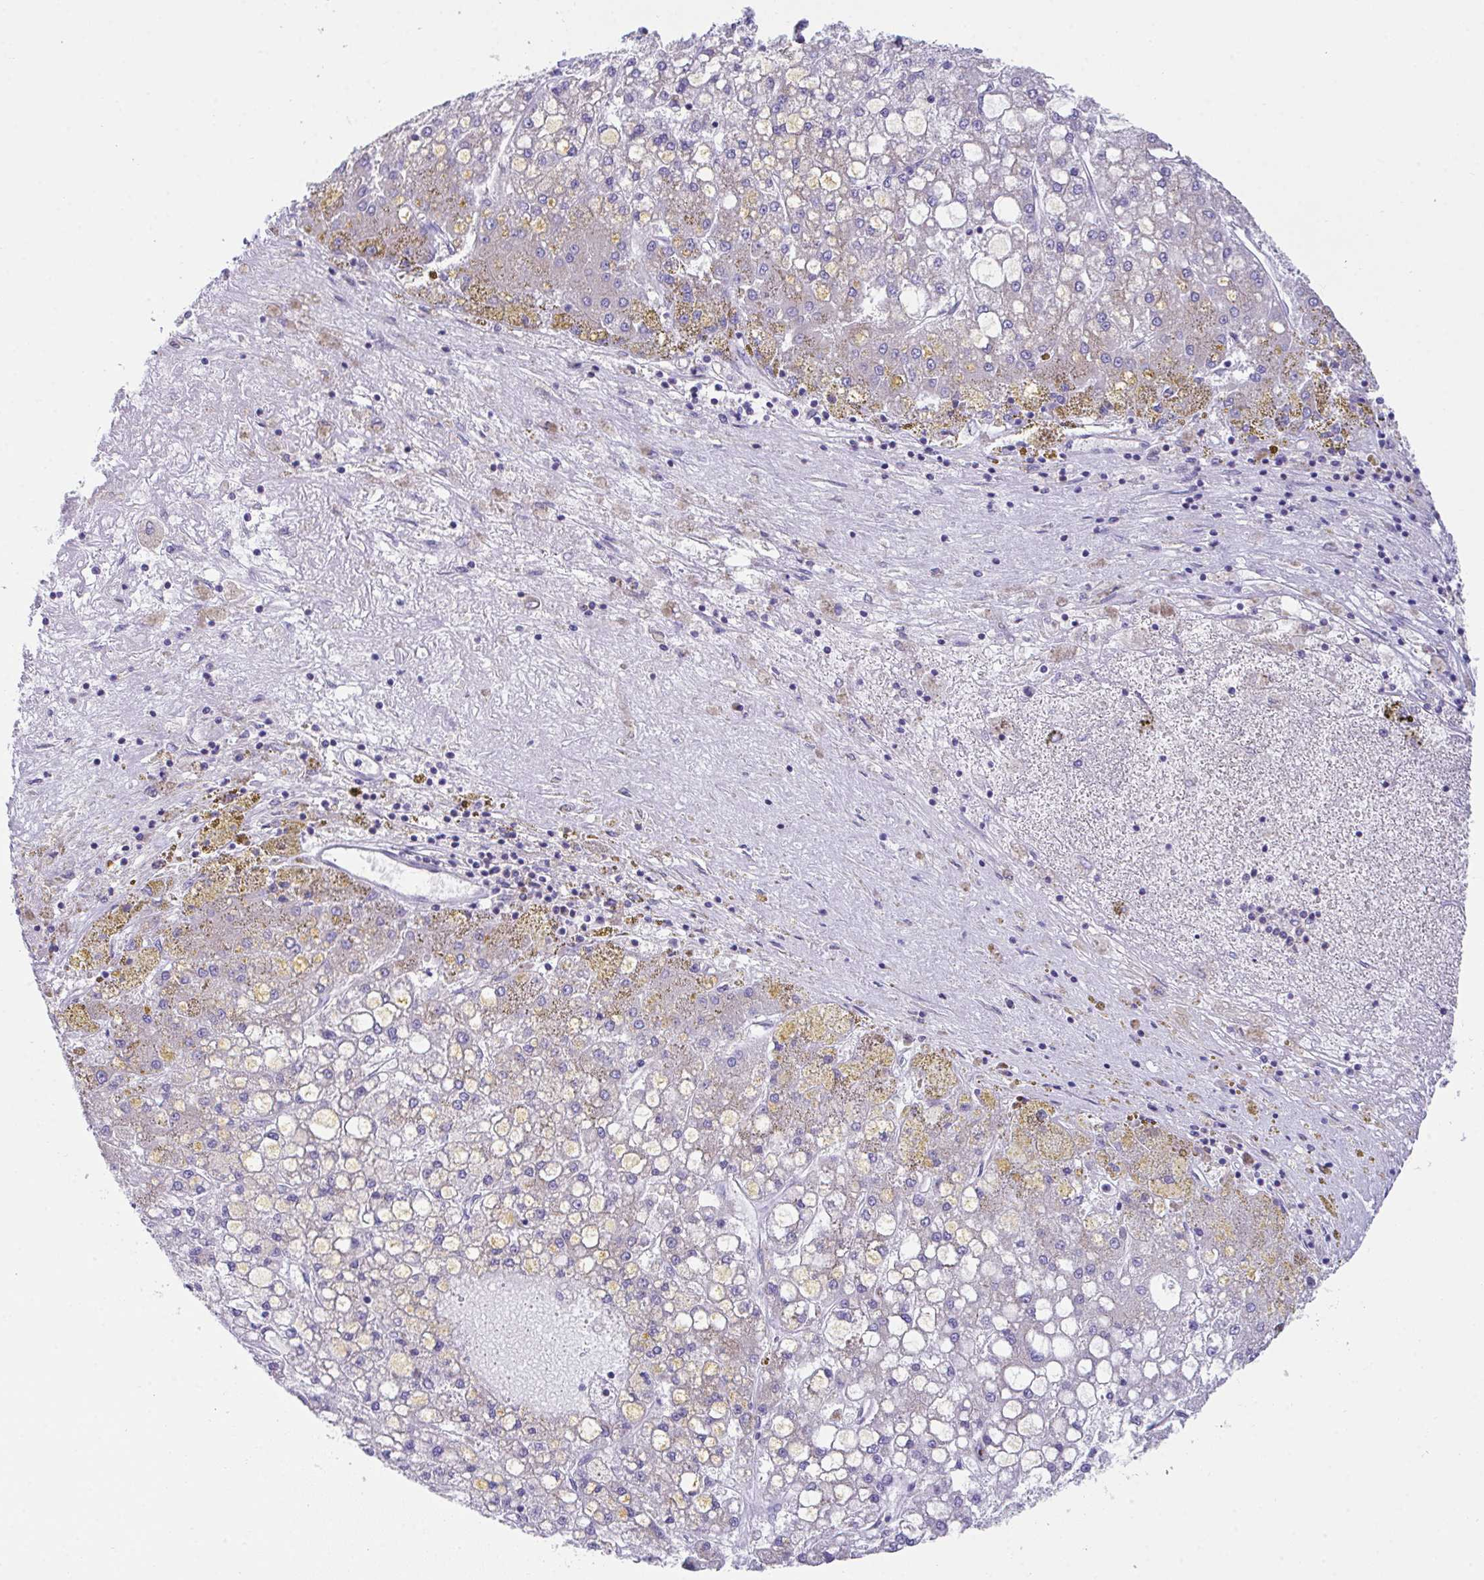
{"staining": {"intensity": "negative", "quantity": "none", "location": "none"}, "tissue": "liver cancer", "cell_type": "Tumor cells", "image_type": "cancer", "snomed": [{"axis": "morphology", "description": "Carcinoma, Hepatocellular, NOS"}, {"axis": "topography", "description": "Liver"}], "caption": "Immunohistochemistry (IHC) histopathology image of neoplastic tissue: hepatocellular carcinoma (liver) stained with DAB (3,3'-diaminobenzidine) reveals no significant protein staining in tumor cells.", "gene": "MIA3", "patient": {"sex": "male", "age": 67}}